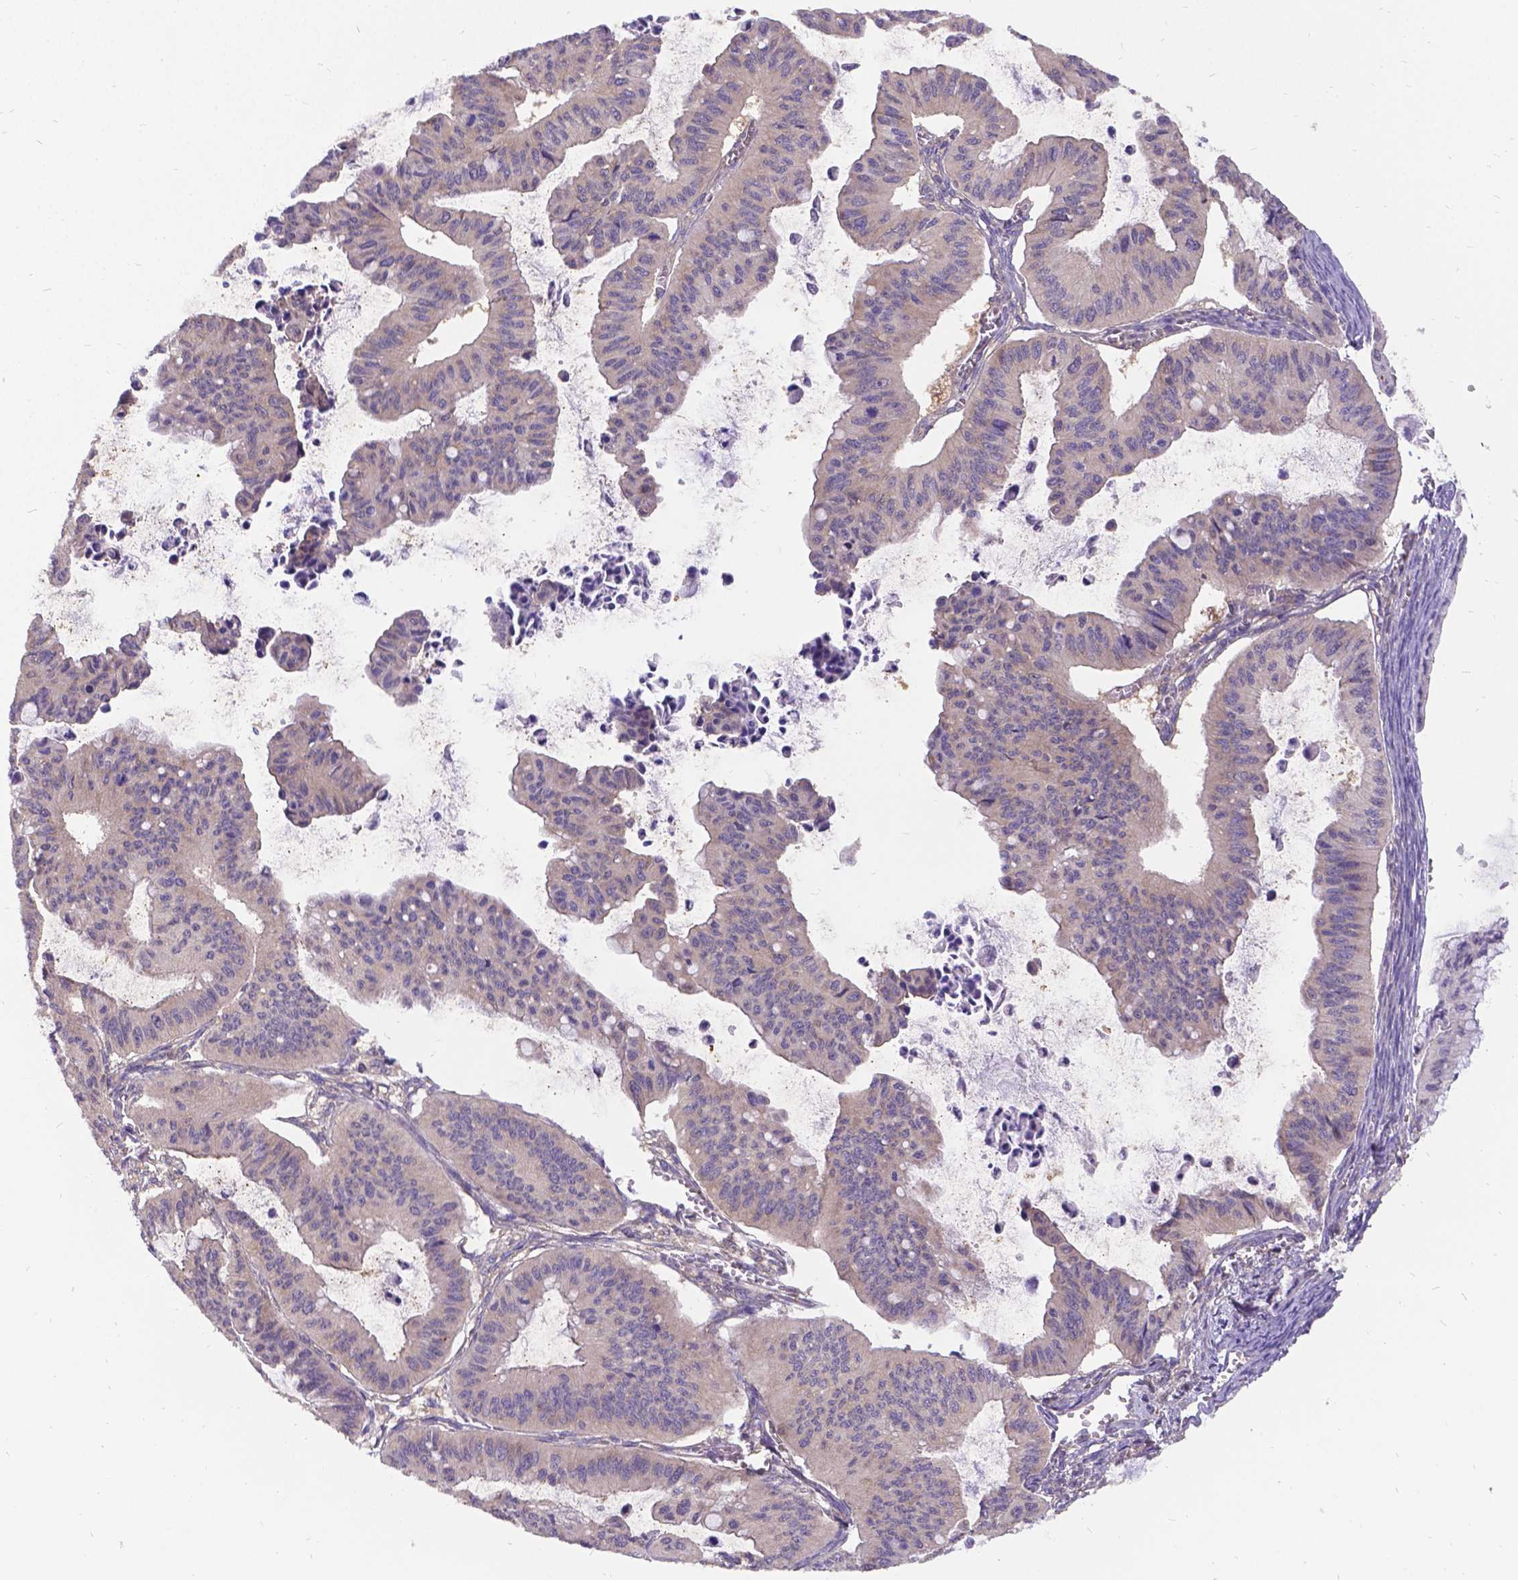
{"staining": {"intensity": "negative", "quantity": "none", "location": "none"}, "tissue": "ovarian cancer", "cell_type": "Tumor cells", "image_type": "cancer", "snomed": [{"axis": "morphology", "description": "Cystadenocarcinoma, mucinous, NOS"}, {"axis": "topography", "description": "Ovary"}], "caption": "Tumor cells are negative for protein expression in human ovarian cancer (mucinous cystadenocarcinoma).", "gene": "DENND6A", "patient": {"sex": "female", "age": 72}}